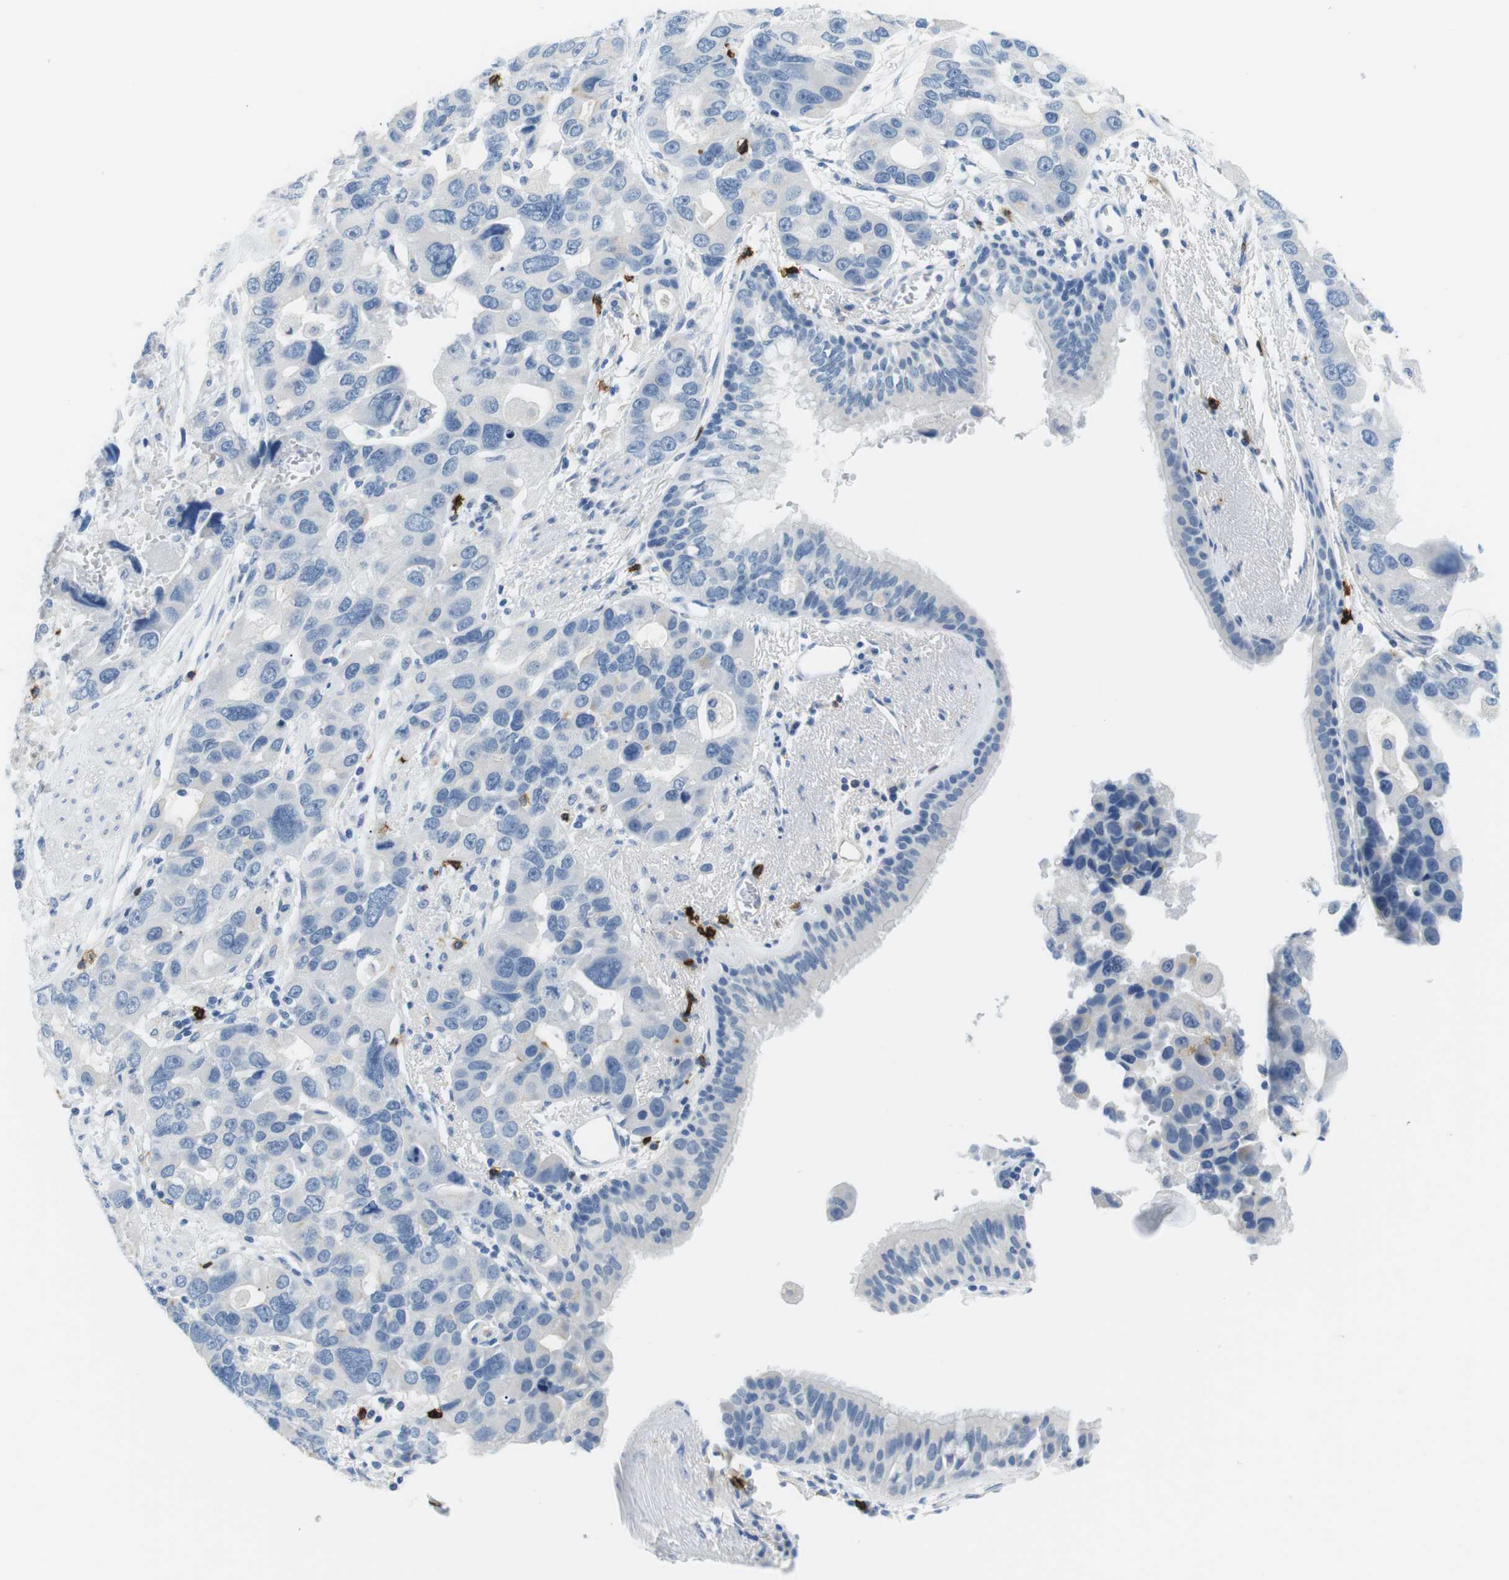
{"staining": {"intensity": "negative", "quantity": "none", "location": "none"}, "tissue": "bronchus", "cell_type": "Respiratory epithelial cells", "image_type": "normal", "snomed": [{"axis": "morphology", "description": "Normal tissue, NOS"}, {"axis": "morphology", "description": "Adenocarcinoma, NOS"}, {"axis": "morphology", "description": "Adenocarcinoma, metastatic, NOS"}, {"axis": "topography", "description": "Lymph node"}, {"axis": "topography", "description": "Bronchus"}, {"axis": "topography", "description": "Lung"}], "caption": "DAB (3,3'-diaminobenzidine) immunohistochemical staining of normal bronchus demonstrates no significant staining in respiratory epithelial cells.", "gene": "TNFRSF4", "patient": {"sex": "female", "age": 54}}